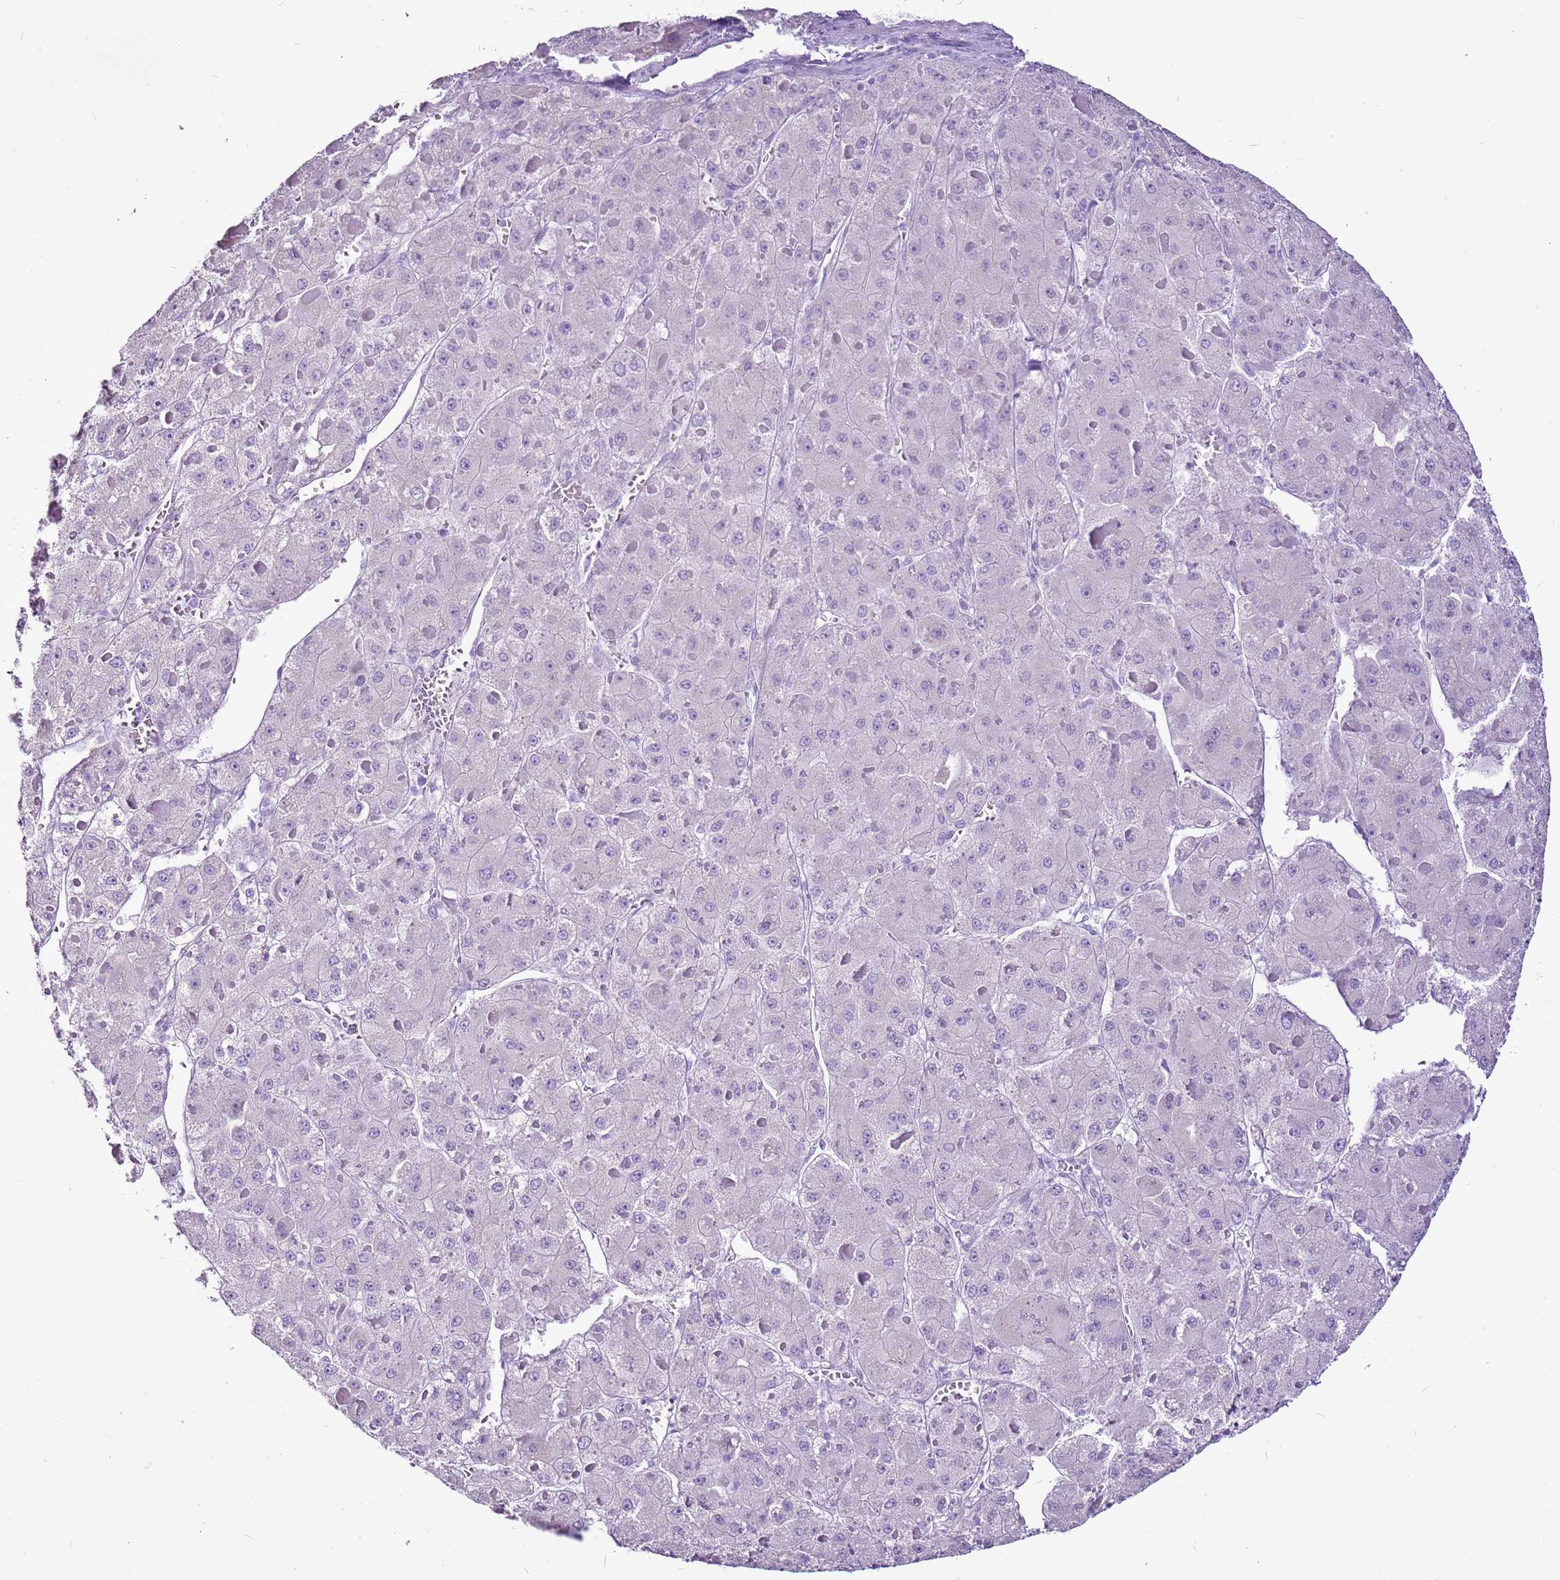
{"staining": {"intensity": "negative", "quantity": "none", "location": "none"}, "tissue": "liver cancer", "cell_type": "Tumor cells", "image_type": "cancer", "snomed": [{"axis": "morphology", "description": "Carcinoma, Hepatocellular, NOS"}, {"axis": "topography", "description": "Liver"}], "caption": "Protein analysis of liver cancer (hepatocellular carcinoma) exhibits no significant positivity in tumor cells.", "gene": "CNFN", "patient": {"sex": "female", "age": 73}}